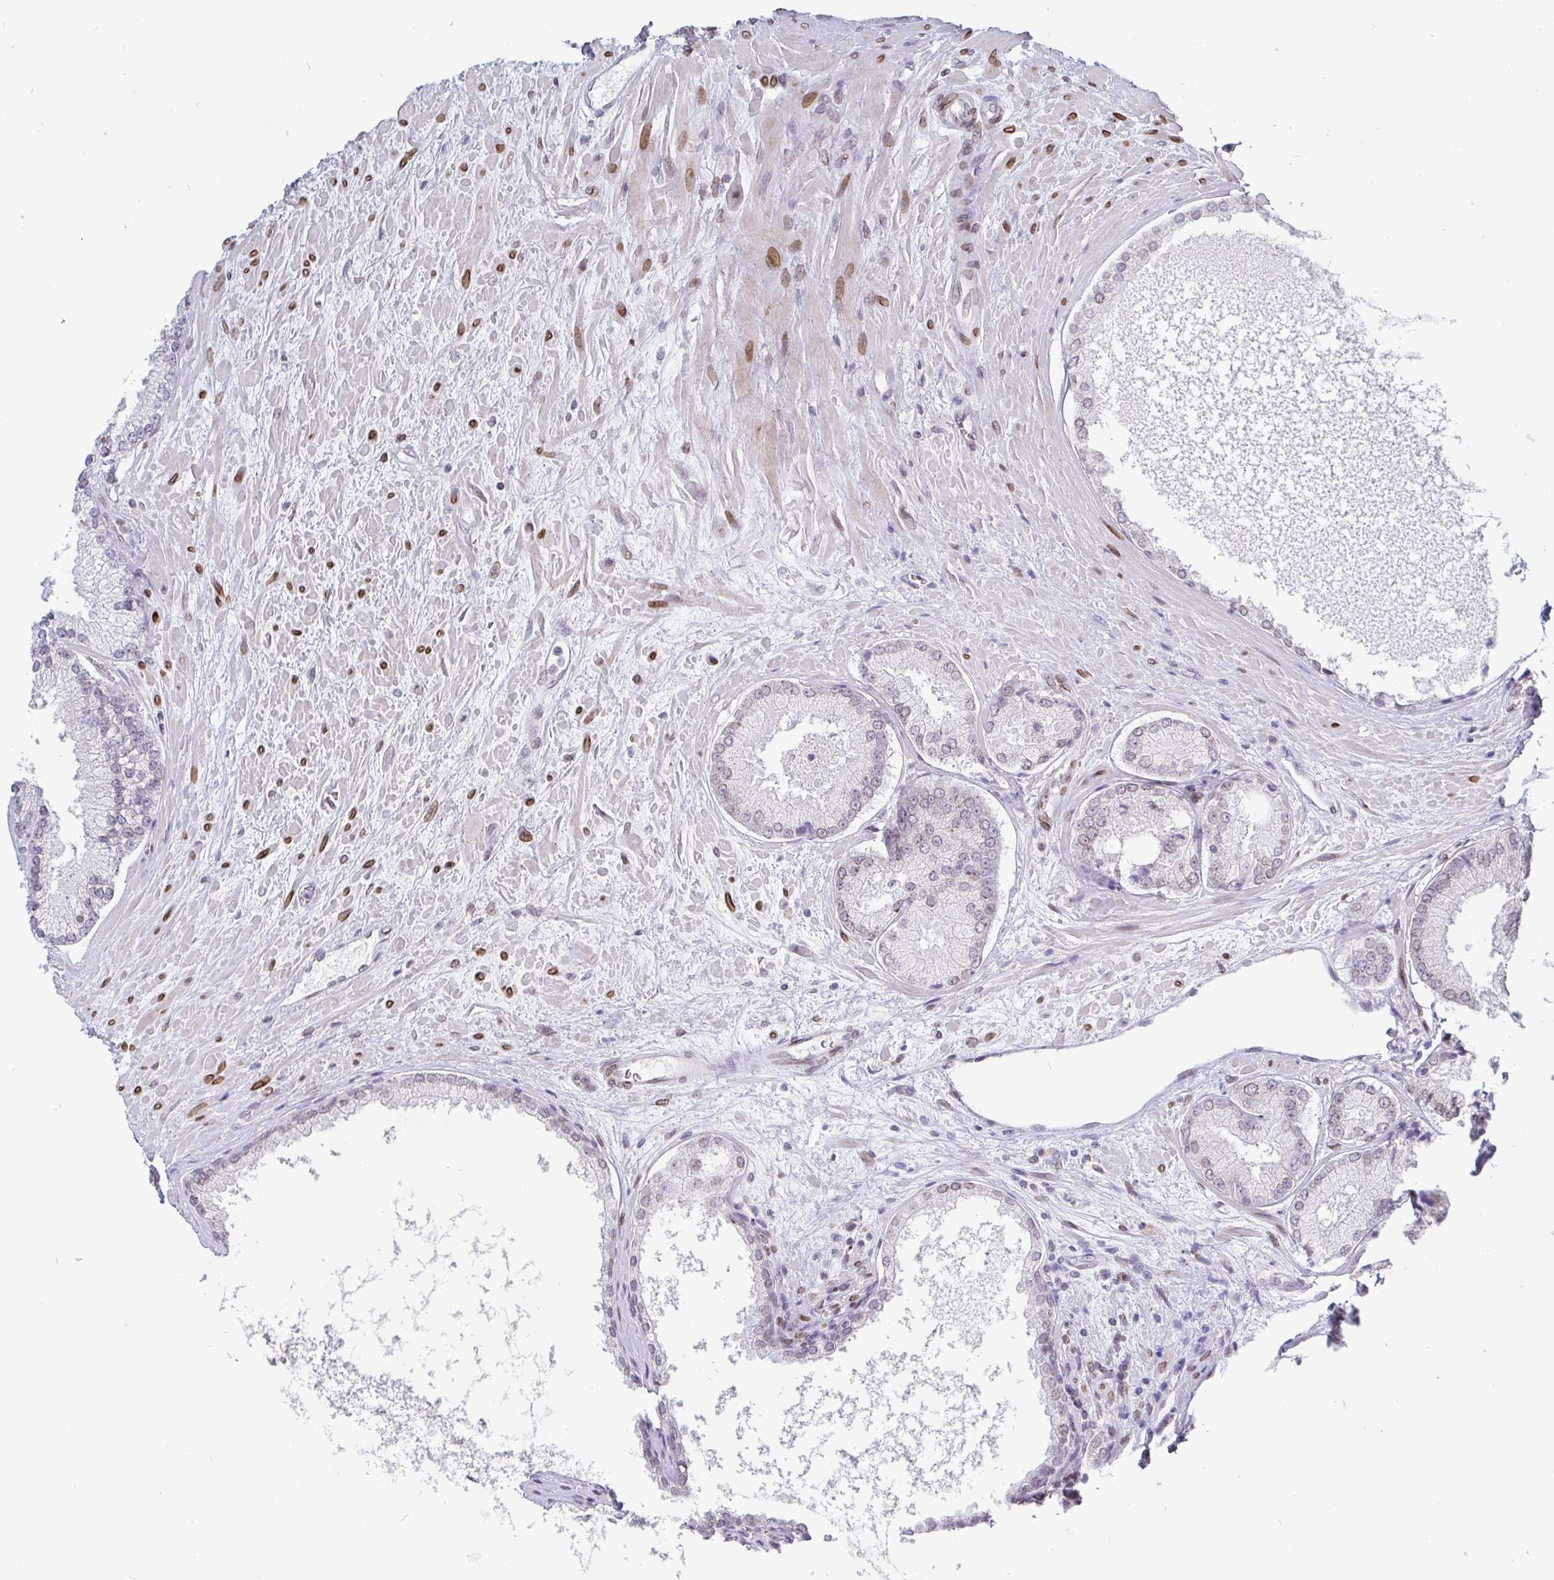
{"staining": {"intensity": "negative", "quantity": "none", "location": "none"}, "tissue": "prostate cancer", "cell_type": "Tumor cells", "image_type": "cancer", "snomed": [{"axis": "morphology", "description": "Adenocarcinoma, High grade"}, {"axis": "topography", "description": "Prostate"}], "caption": "IHC histopathology image of human high-grade adenocarcinoma (prostate) stained for a protein (brown), which exhibits no staining in tumor cells. Brightfield microscopy of immunohistochemistry stained with DAB (3,3'-diaminobenzidine) (brown) and hematoxylin (blue), captured at high magnification.", "gene": "EMD", "patient": {"sex": "male", "age": 73}}